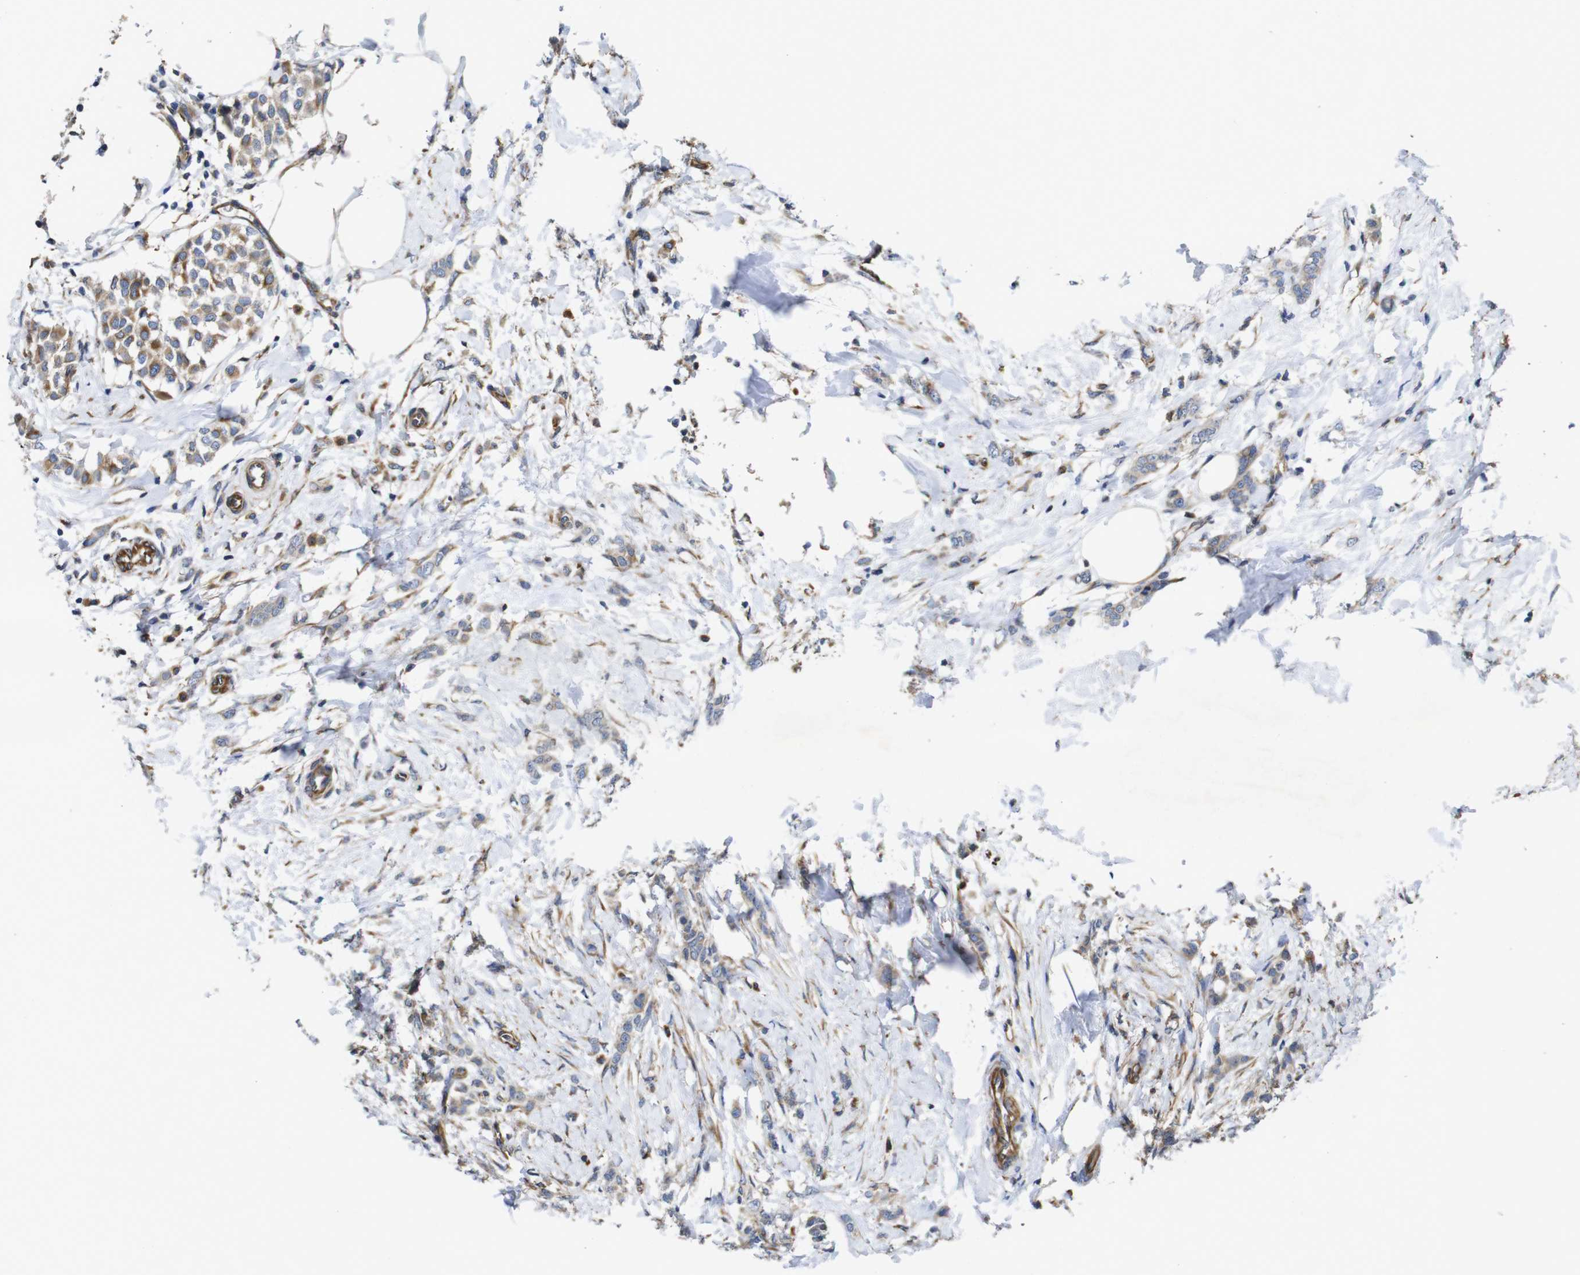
{"staining": {"intensity": "moderate", "quantity": "25%-75%", "location": "cytoplasmic/membranous"}, "tissue": "breast cancer", "cell_type": "Tumor cells", "image_type": "cancer", "snomed": [{"axis": "morphology", "description": "Lobular carcinoma, in situ"}, {"axis": "morphology", "description": "Lobular carcinoma"}, {"axis": "topography", "description": "Breast"}], "caption": "A micrograph of breast cancer stained for a protein shows moderate cytoplasmic/membranous brown staining in tumor cells. The protein is shown in brown color, while the nuclei are stained blue.", "gene": "POMK", "patient": {"sex": "female", "age": 41}}